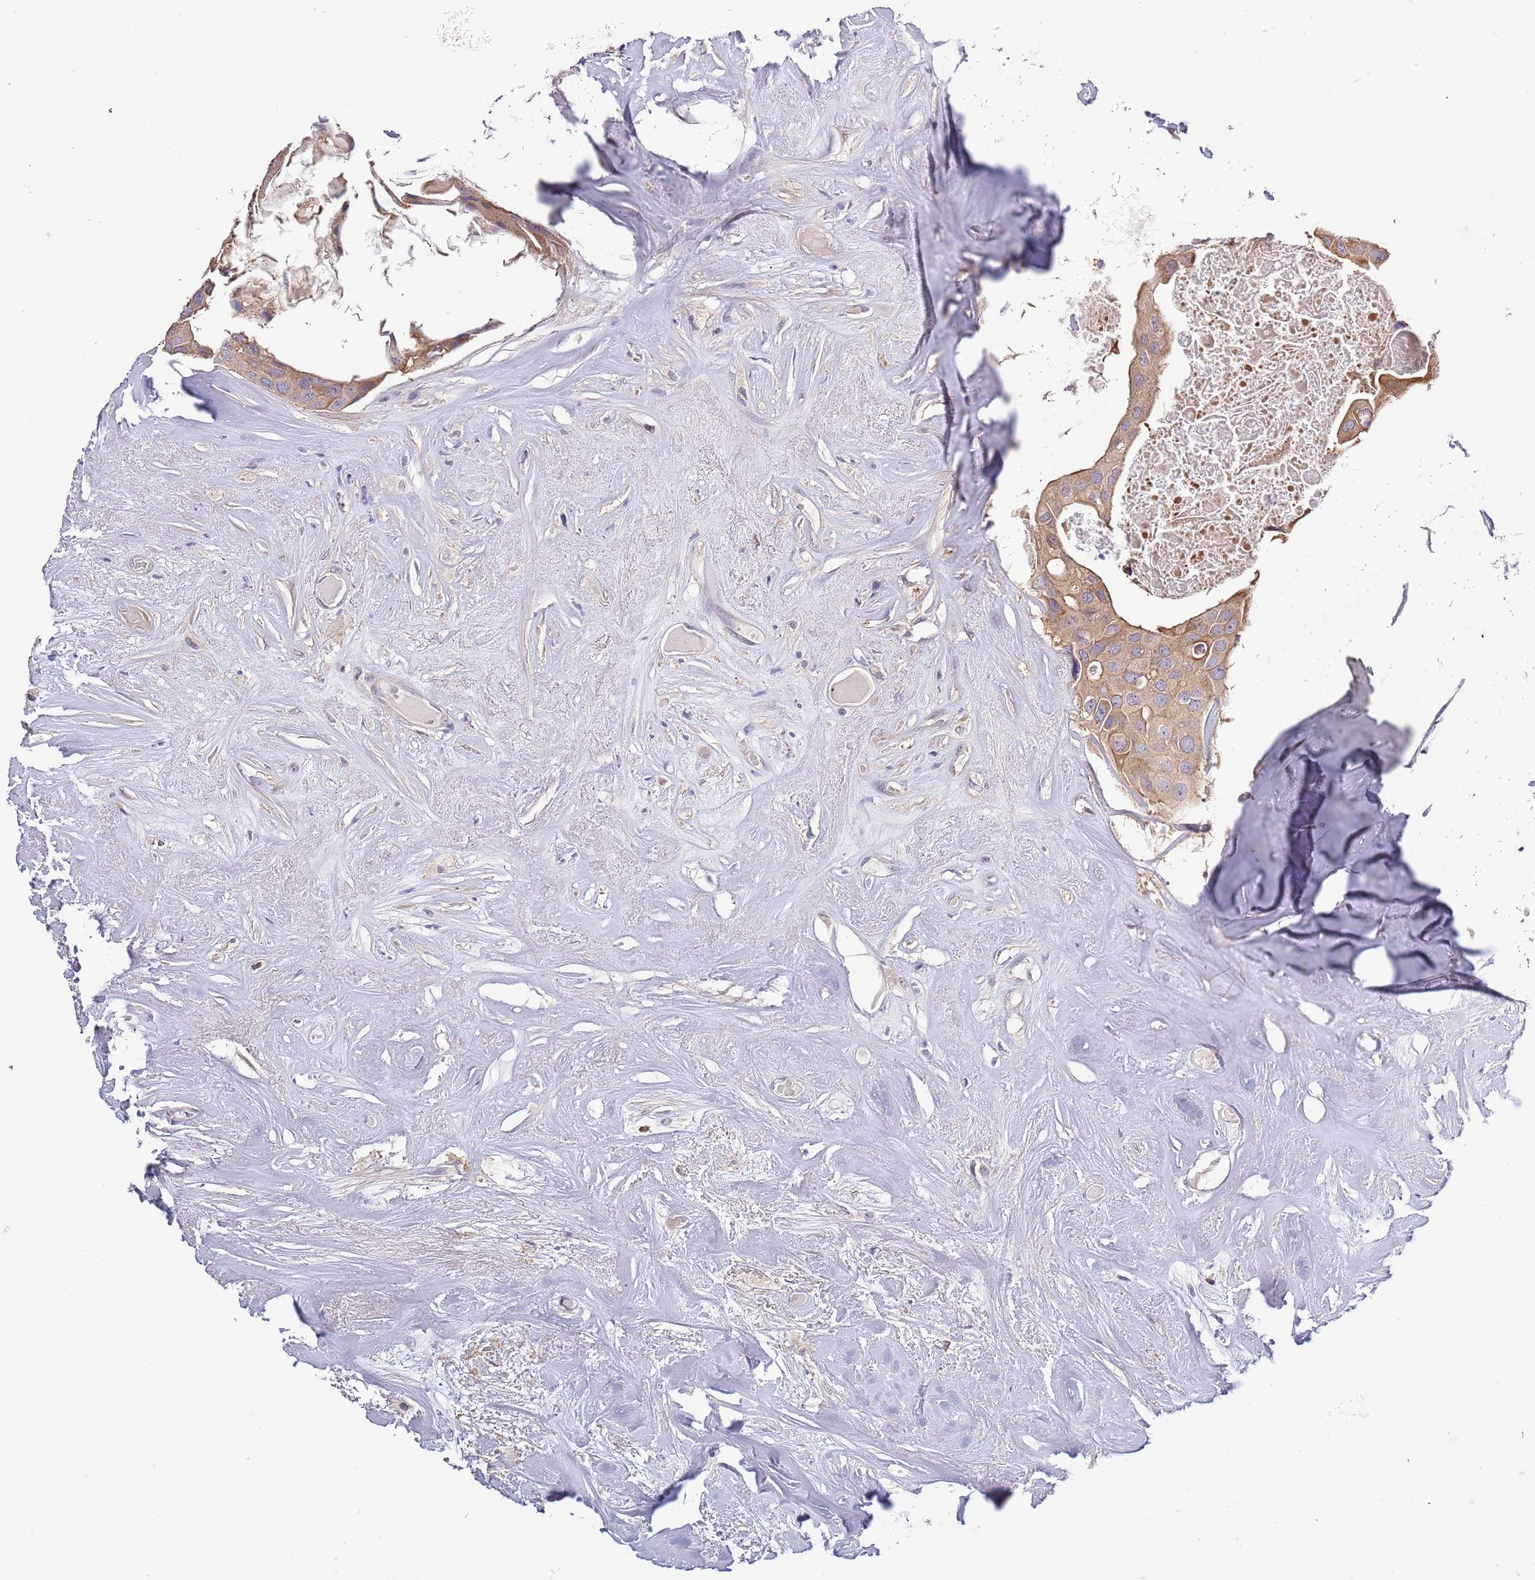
{"staining": {"intensity": "moderate", "quantity": ">75%", "location": "cytoplasmic/membranous"}, "tissue": "head and neck cancer", "cell_type": "Tumor cells", "image_type": "cancer", "snomed": [{"axis": "morphology", "description": "Adenocarcinoma, NOS"}, {"axis": "morphology", "description": "Adenocarcinoma, metastatic, NOS"}, {"axis": "topography", "description": "Head-Neck"}], "caption": "DAB immunohistochemical staining of human head and neck cancer (adenocarcinoma) displays moderate cytoplasmic/membranous protein staining in about >75% of tumor cells.", "gene": "LIPJ", "patient": {"sex": "male", "age": 75}}